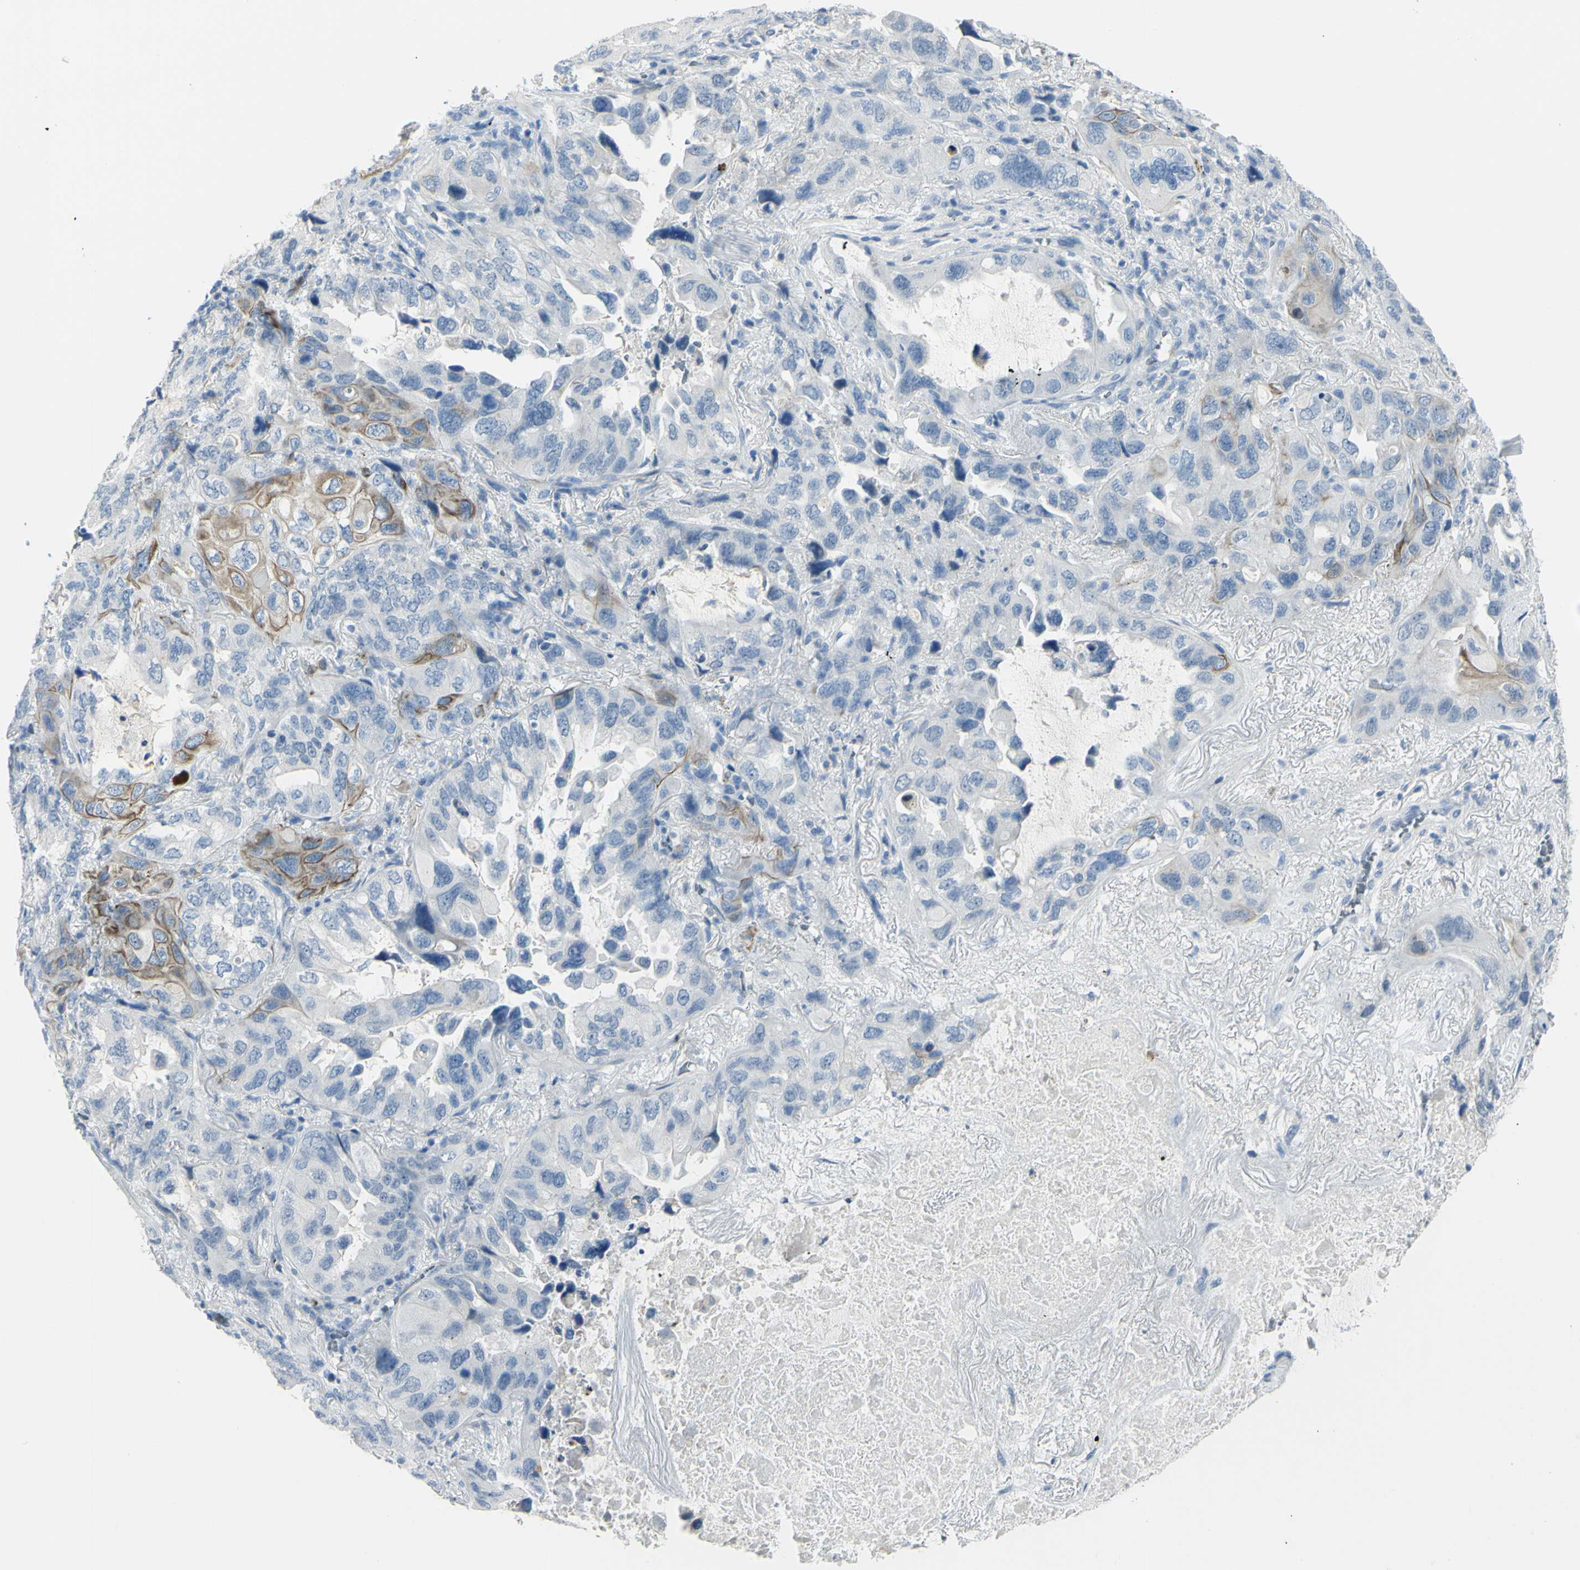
{"staining": {"intensity": "moderate", "quantity": "<25%", "location": "cytoplasmic/membranous,nuclear"}, "tissue": "lung cancer", "cell_type": "Tumor cells", "image_type": "cancer", "snomed": [{"axis": "morphology", "description": "Squamous cell carcinoma, NOS"}, {"axis": "topography", "description": "Lung"}], "caption": "Human lung cancer stained with a protein marker displays moderate staining in tumor cells.", "gene": "ZNF557", "patient": {"sex": "female", "age": 73}}